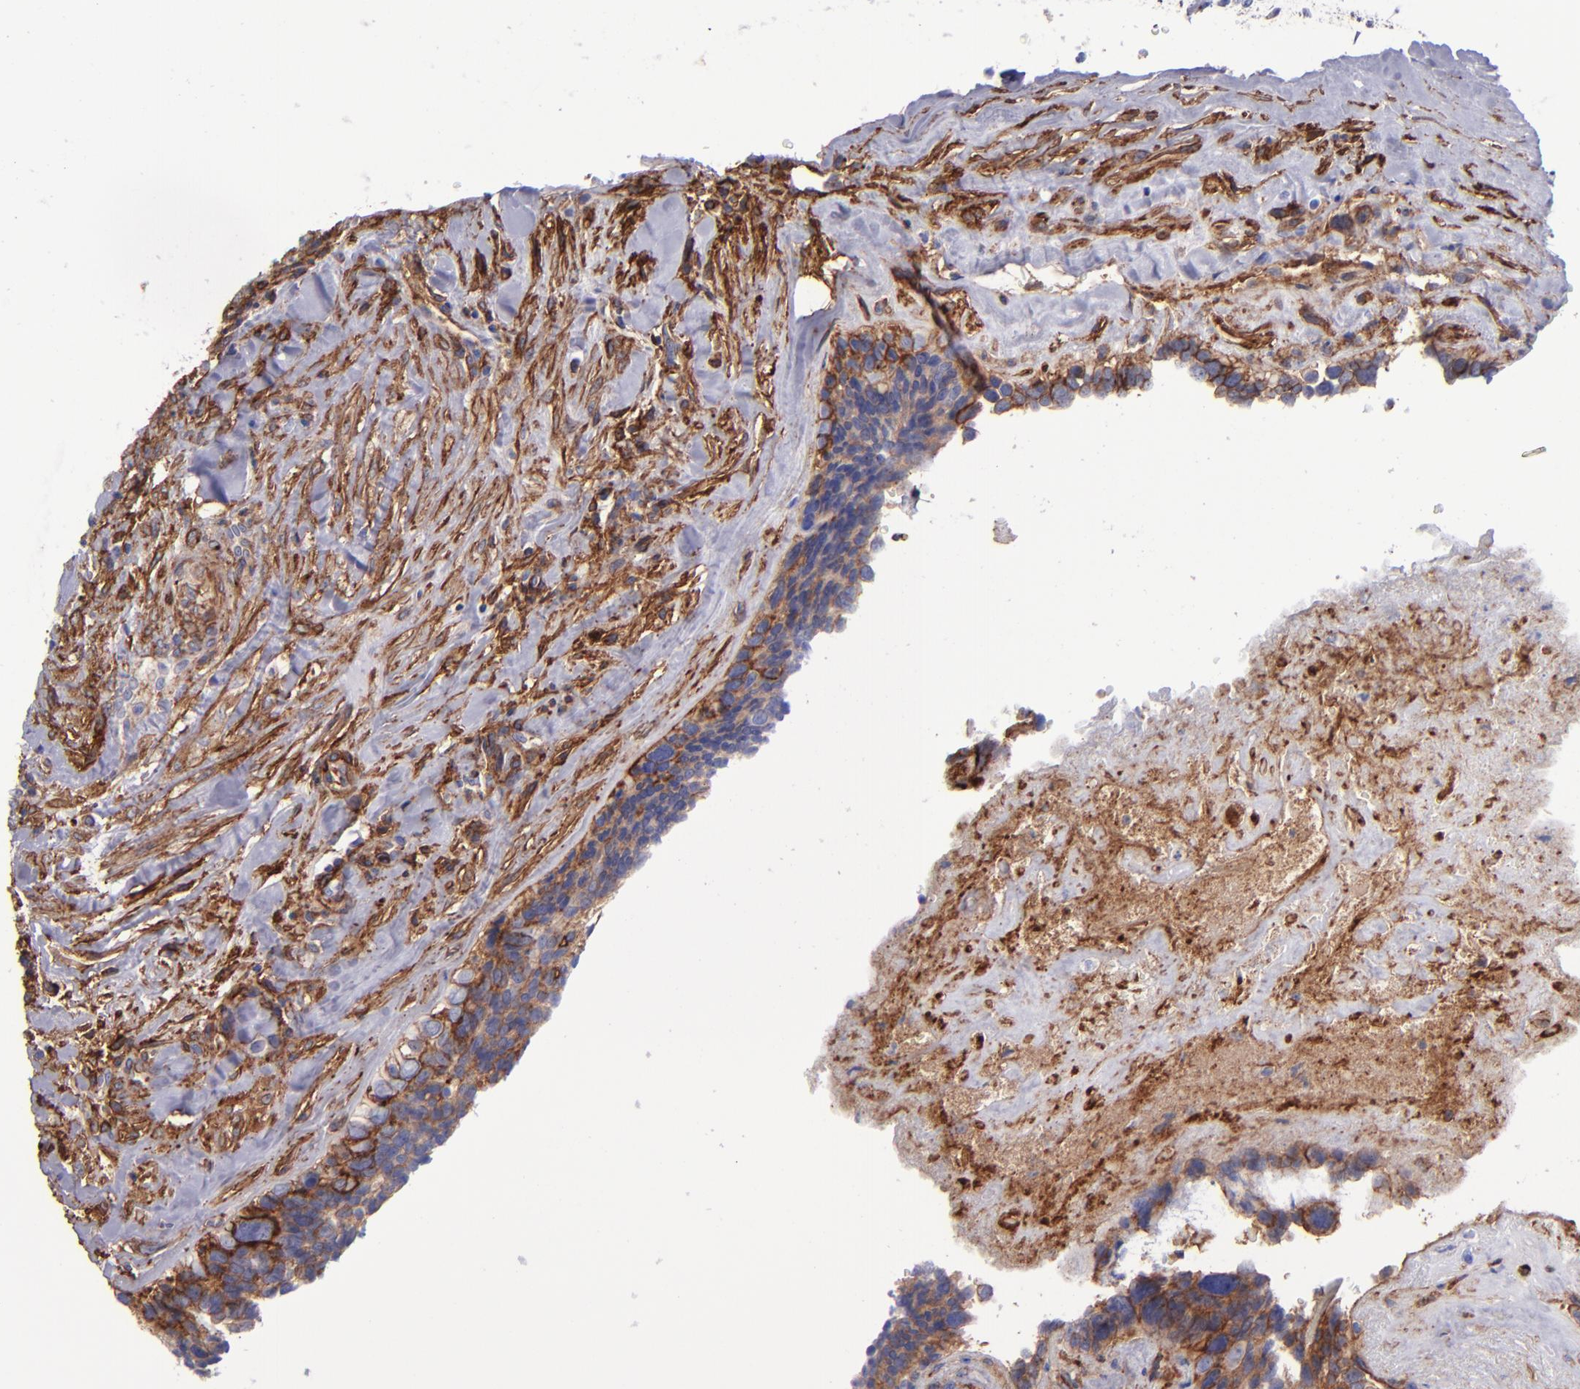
{"staining": {"intensity": "strong", "quantity": ">75%", "location": "cytoplasmic/membranous"}, "tissue": "breast cancer", "cell_type": "Tumor cells", "image_type": "cancer", "snomed": [{"axis": "morphology", "description": "Neoplasm, malignant, NOS"}, {"axis": "topography", "description": "Breast"}], "caption": "Tumor cells demonstrate strong cytoplasmic/membranous staining in about >75% of cells in neoplasm (malignant) (breast).", "gene": "ITGAV", "patient": {"sex": "female", "age": 50}}